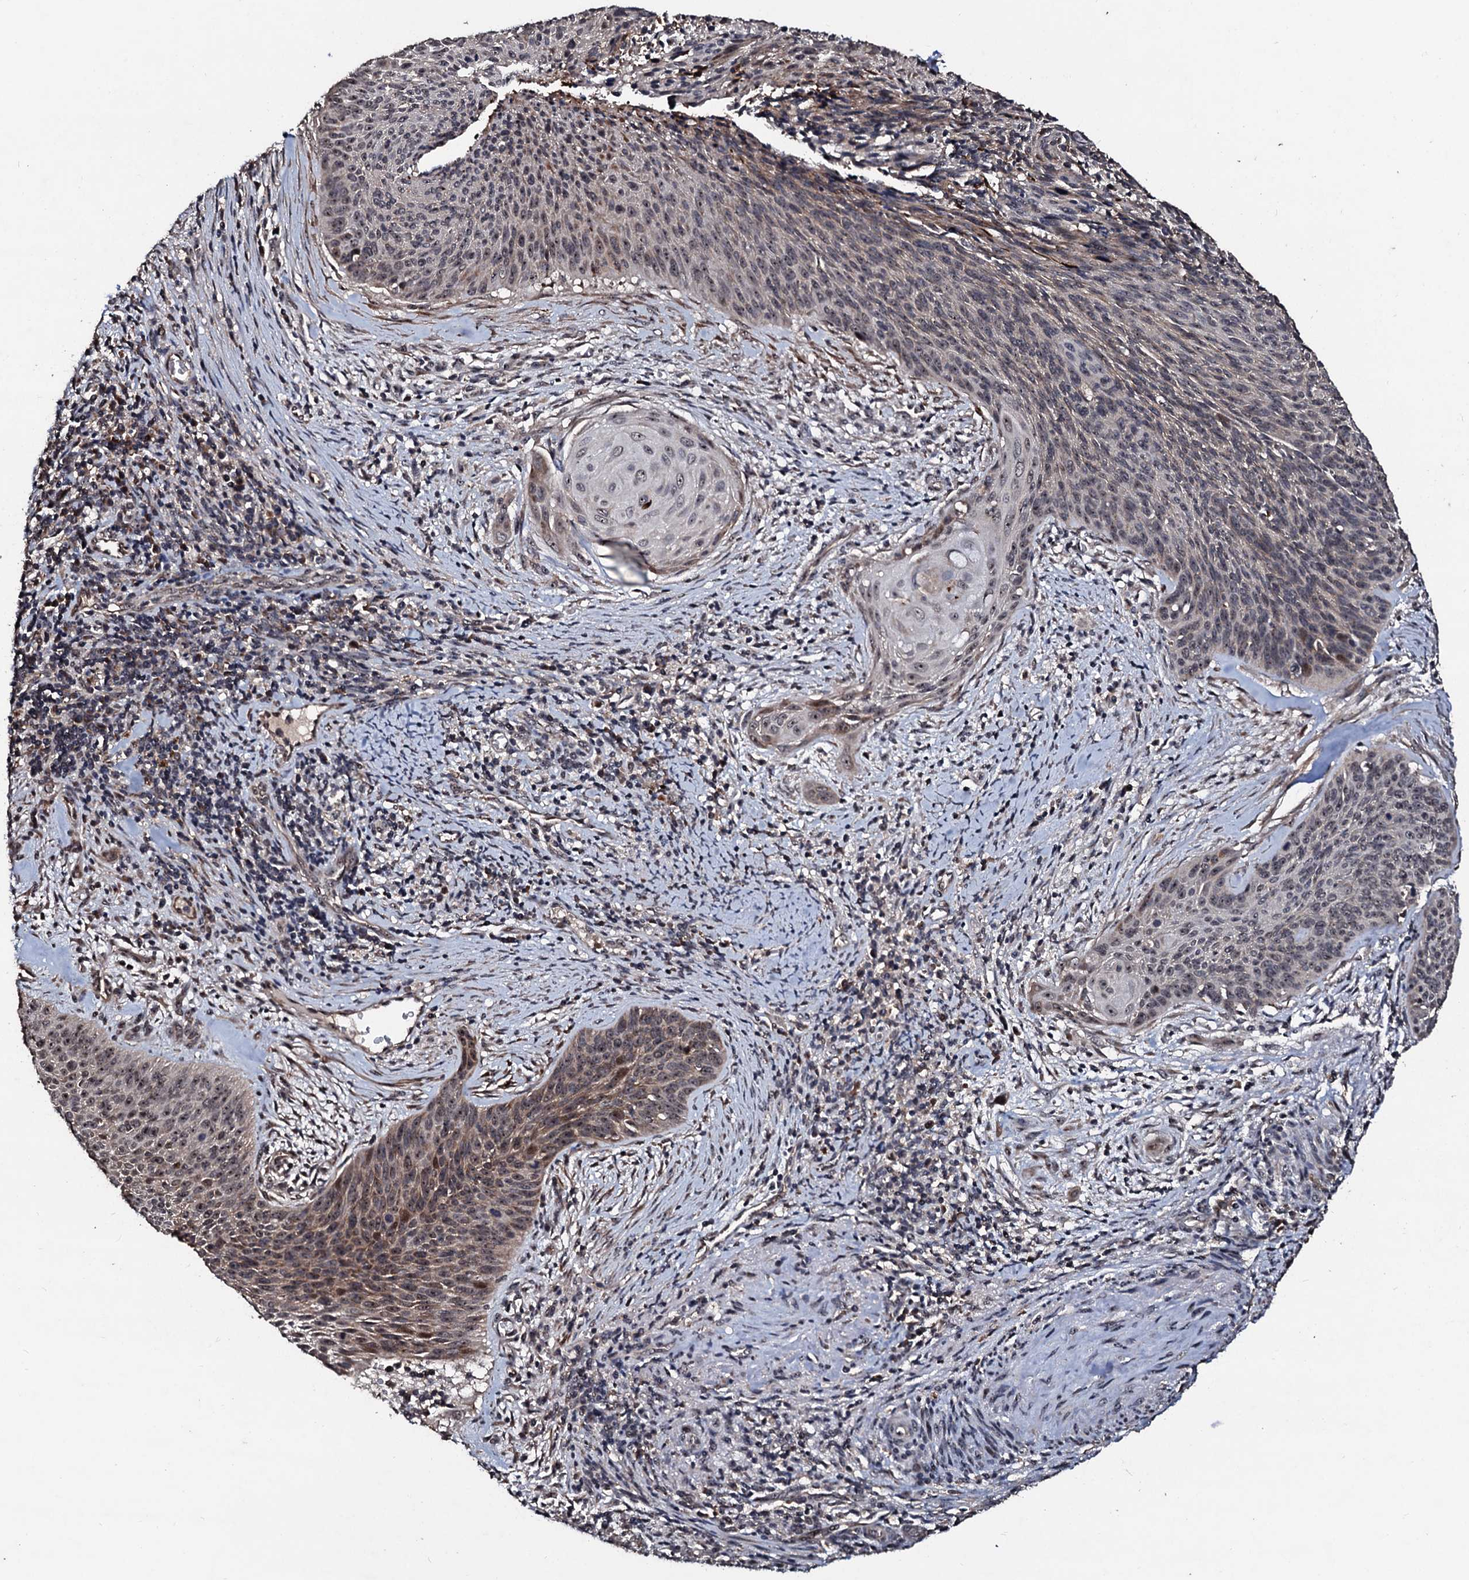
{"staining": {"intensity": "weak", "quantity": "<25%", "location": "nuclear"}, "tissue": "cervical cancer", "cell_type": "Tumor cells", "image_type": "cancer", "snomed": [{"axis": "morphology", "description": "Squamous cell carcinoma, NOS"}, {"axis": "topography", "description": "Cervix"}], "caption": "IHC histopathology image of neoplastic tissue: human cervical cancer (squamous cell carcinoma) stained with DAB displays no significant protein staining in tumor cells.", "gene": "SUPT7L", "patient": {"sex": "female", "age": 55}}